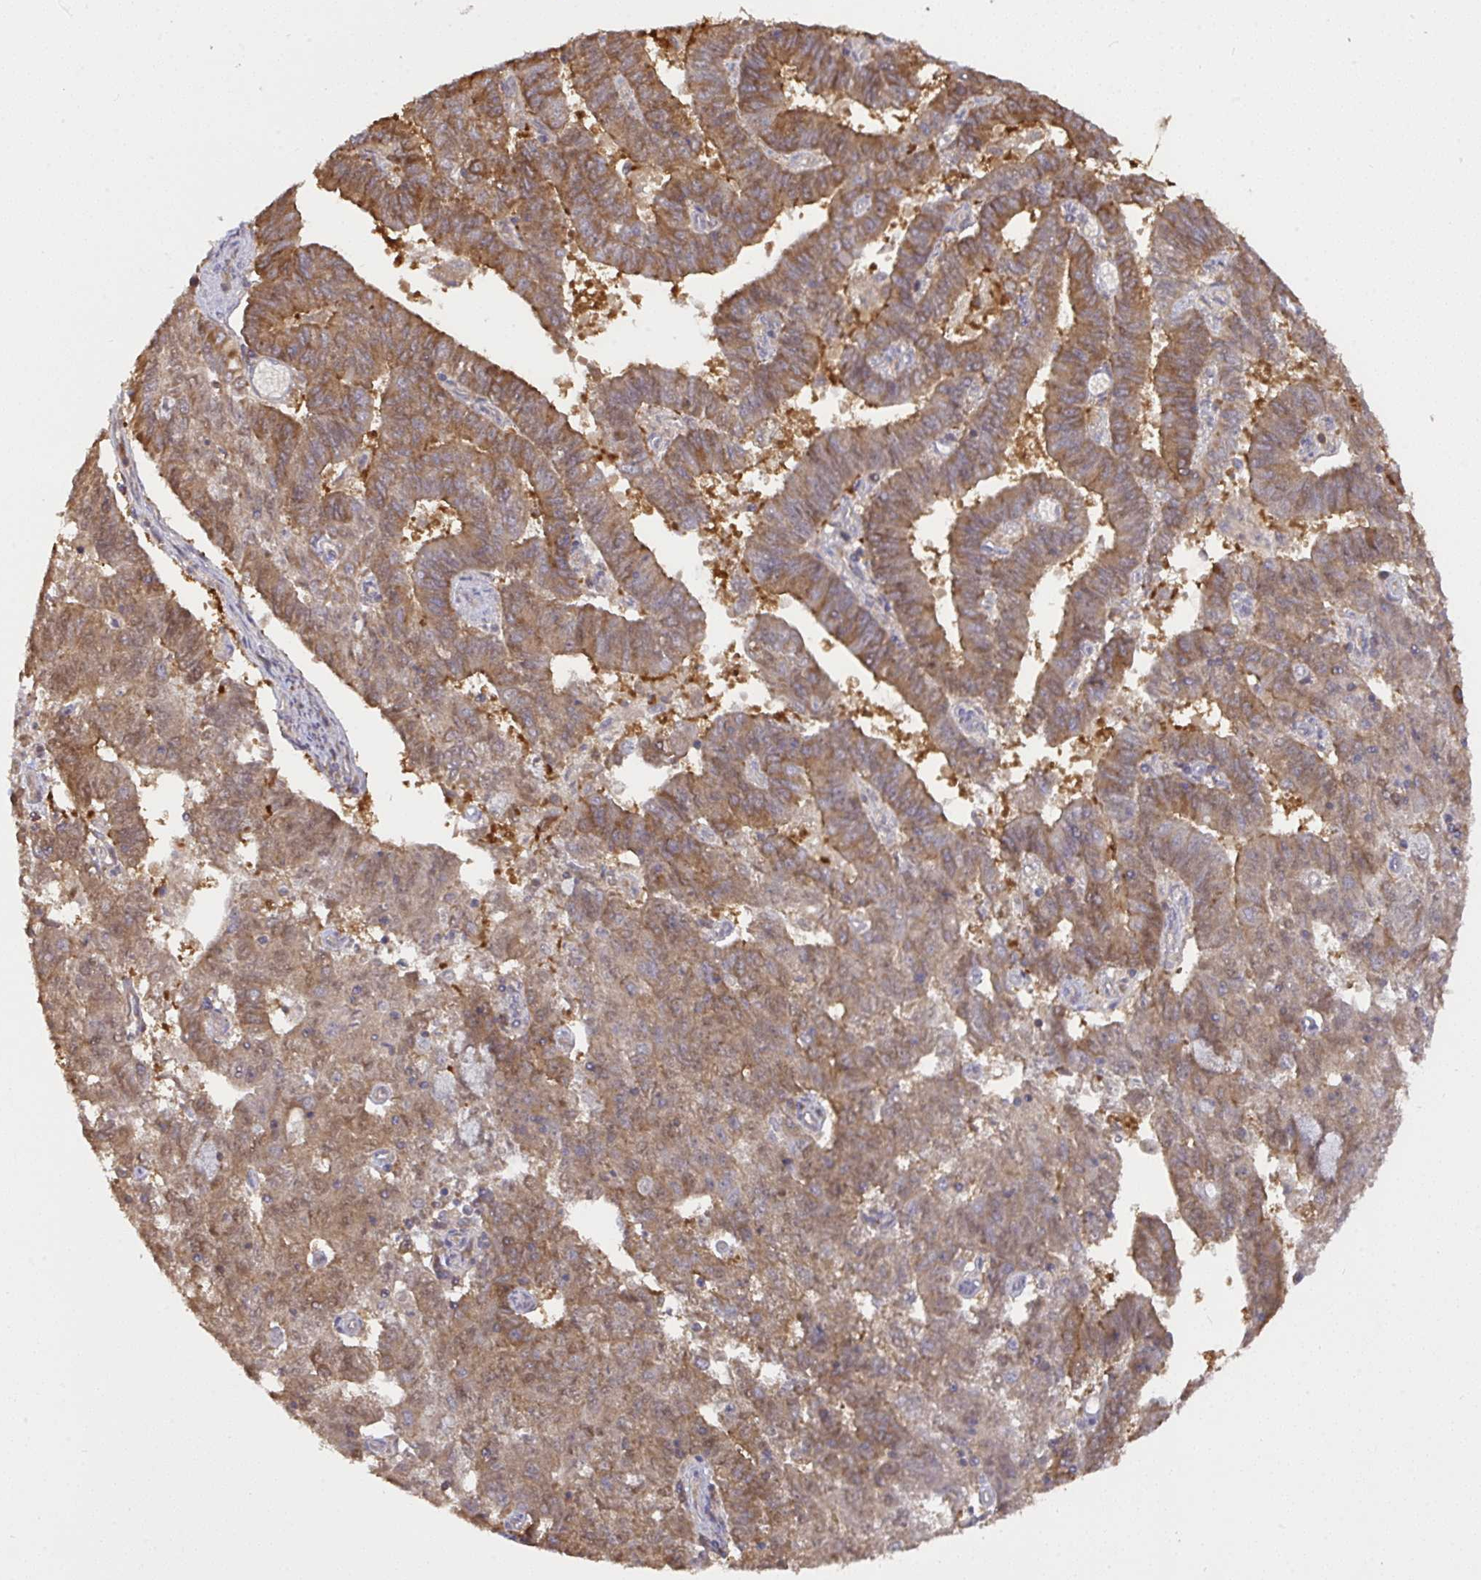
{"staining": {"intensity": "moderate", "quantity": ">75%", "location": "cytoplasmic/membranous"}, "tissue": "endometrial cancer", "cell_type": "Tumor cells", "image_type": "cancer", "snomed": [{"axis": "morphology", "description": "Adenocarcinoma, NOS"}, {"axis": "topography", "description": "Endometrium"}], "caption": "An immunohistochemistry image of tumor tissue is shown. Protein staining in brown highlights moderate cytoplasmic/membranous positivity in endometrial cancer (adenocarcinoma) within tumor cells. Using DAB (3,3'-diaminobenzidine) (brown) and hematoxylin (blue) stains, captured at high magnification using brightfield microscopy.", "gene": "C12orf57", "patient": {"sex": "female", "age": 82}}